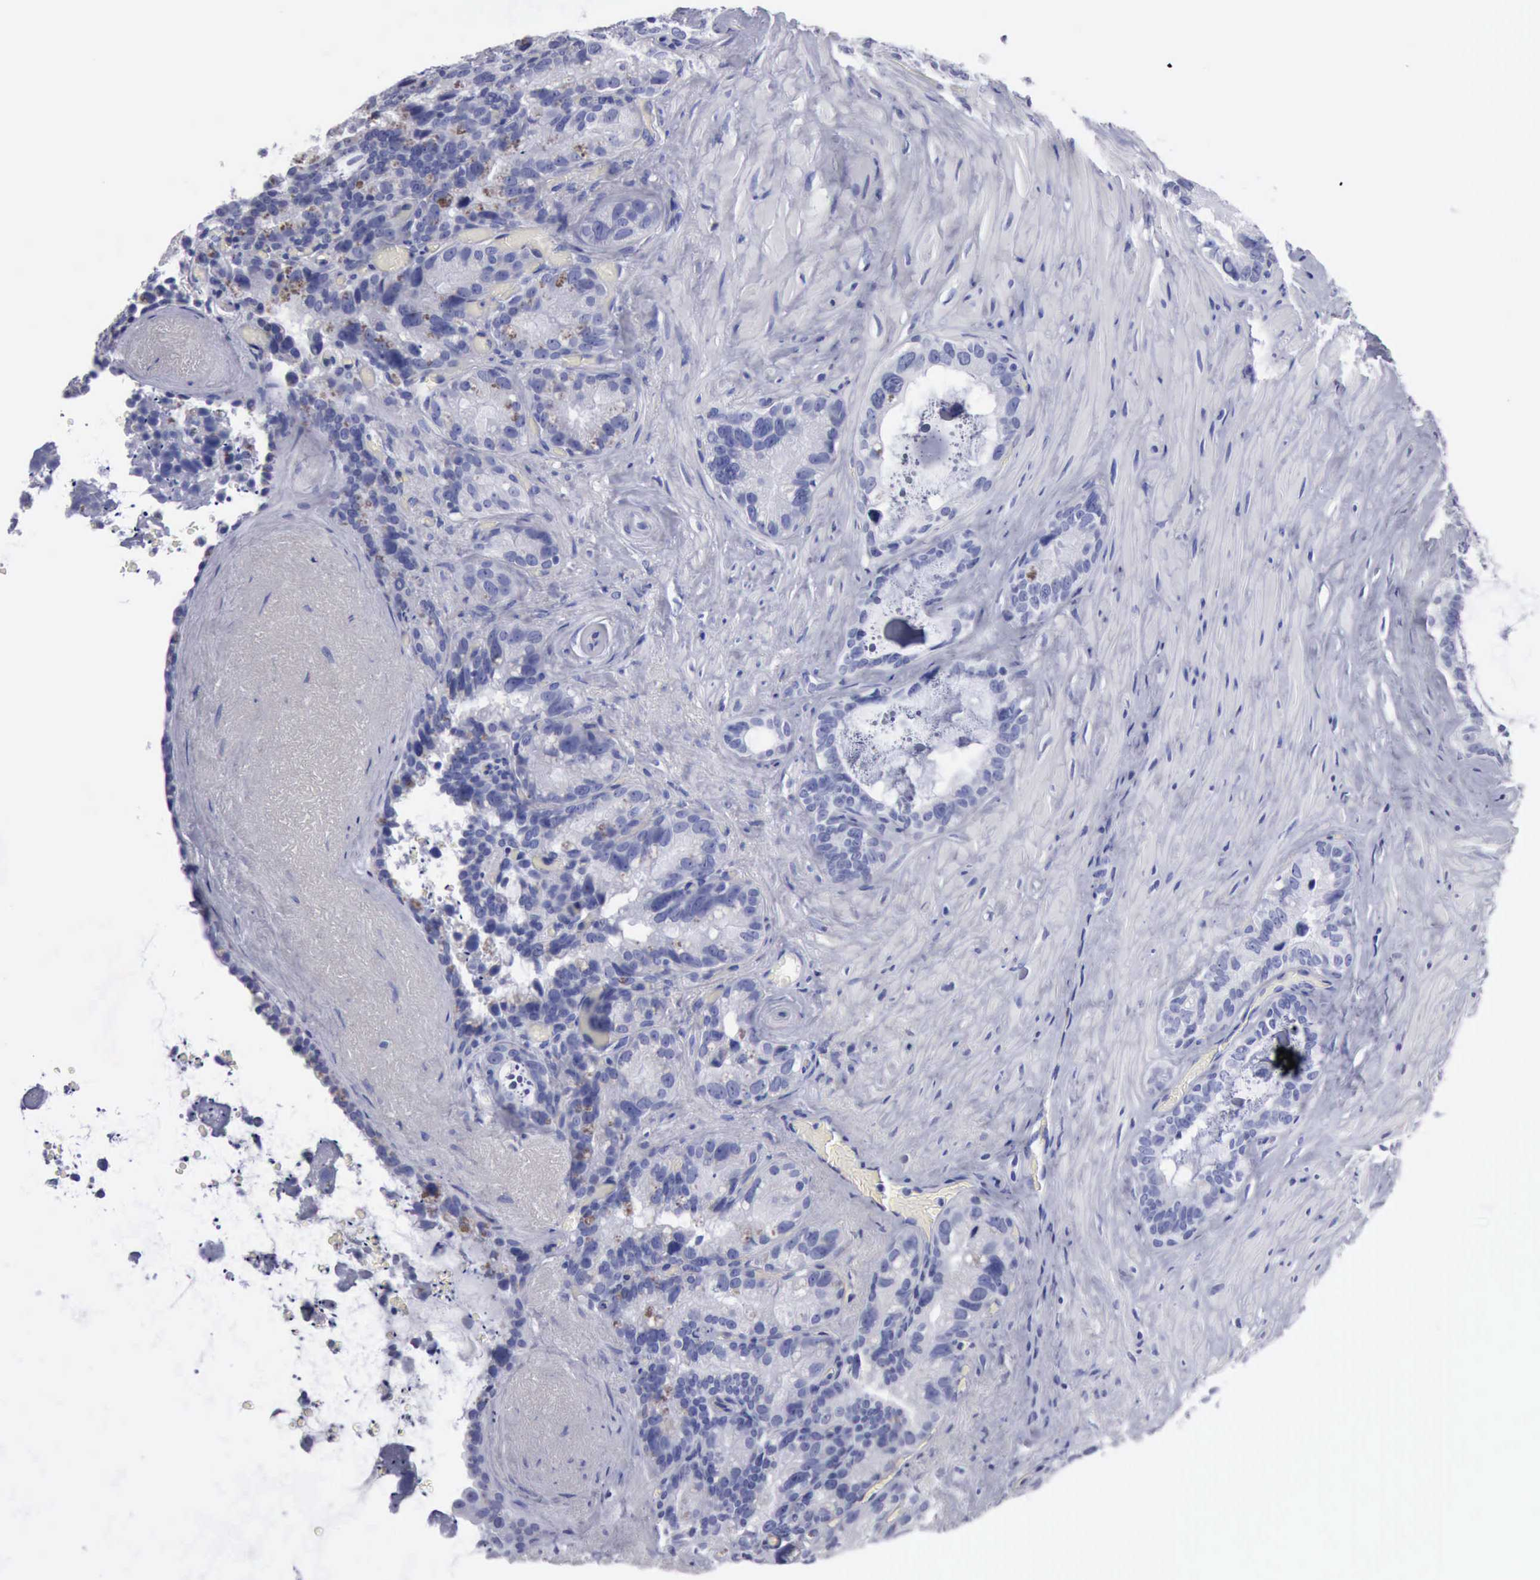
{"staining": {"intensity": "weak", "quantity": "<25%", "location": "cytoplasmic/membranous"}, "tissue": "seminal vesicle", "cell_type": "Glandular cells", "image_type": "normal", "snomed": [{"axis": "morphology", "description": "Normal tissue, NOS"}, {"axis": "topography", "description": "Seminal veicle"}], "caption": "High power microscopy micrograph of an immunohistochemistry micrograph of normal seminal vesicle, revealing no significant staining in glandular cells. The staining was performed using DAB (3,3'-diaminobenzidine) to visualize the protein expression in brown, while the nuclei were stained in blue with hematoxylin (Magnification: 20x).", "gene": "CYP19A1", "patient": {"sex": "male", "age": 63}}